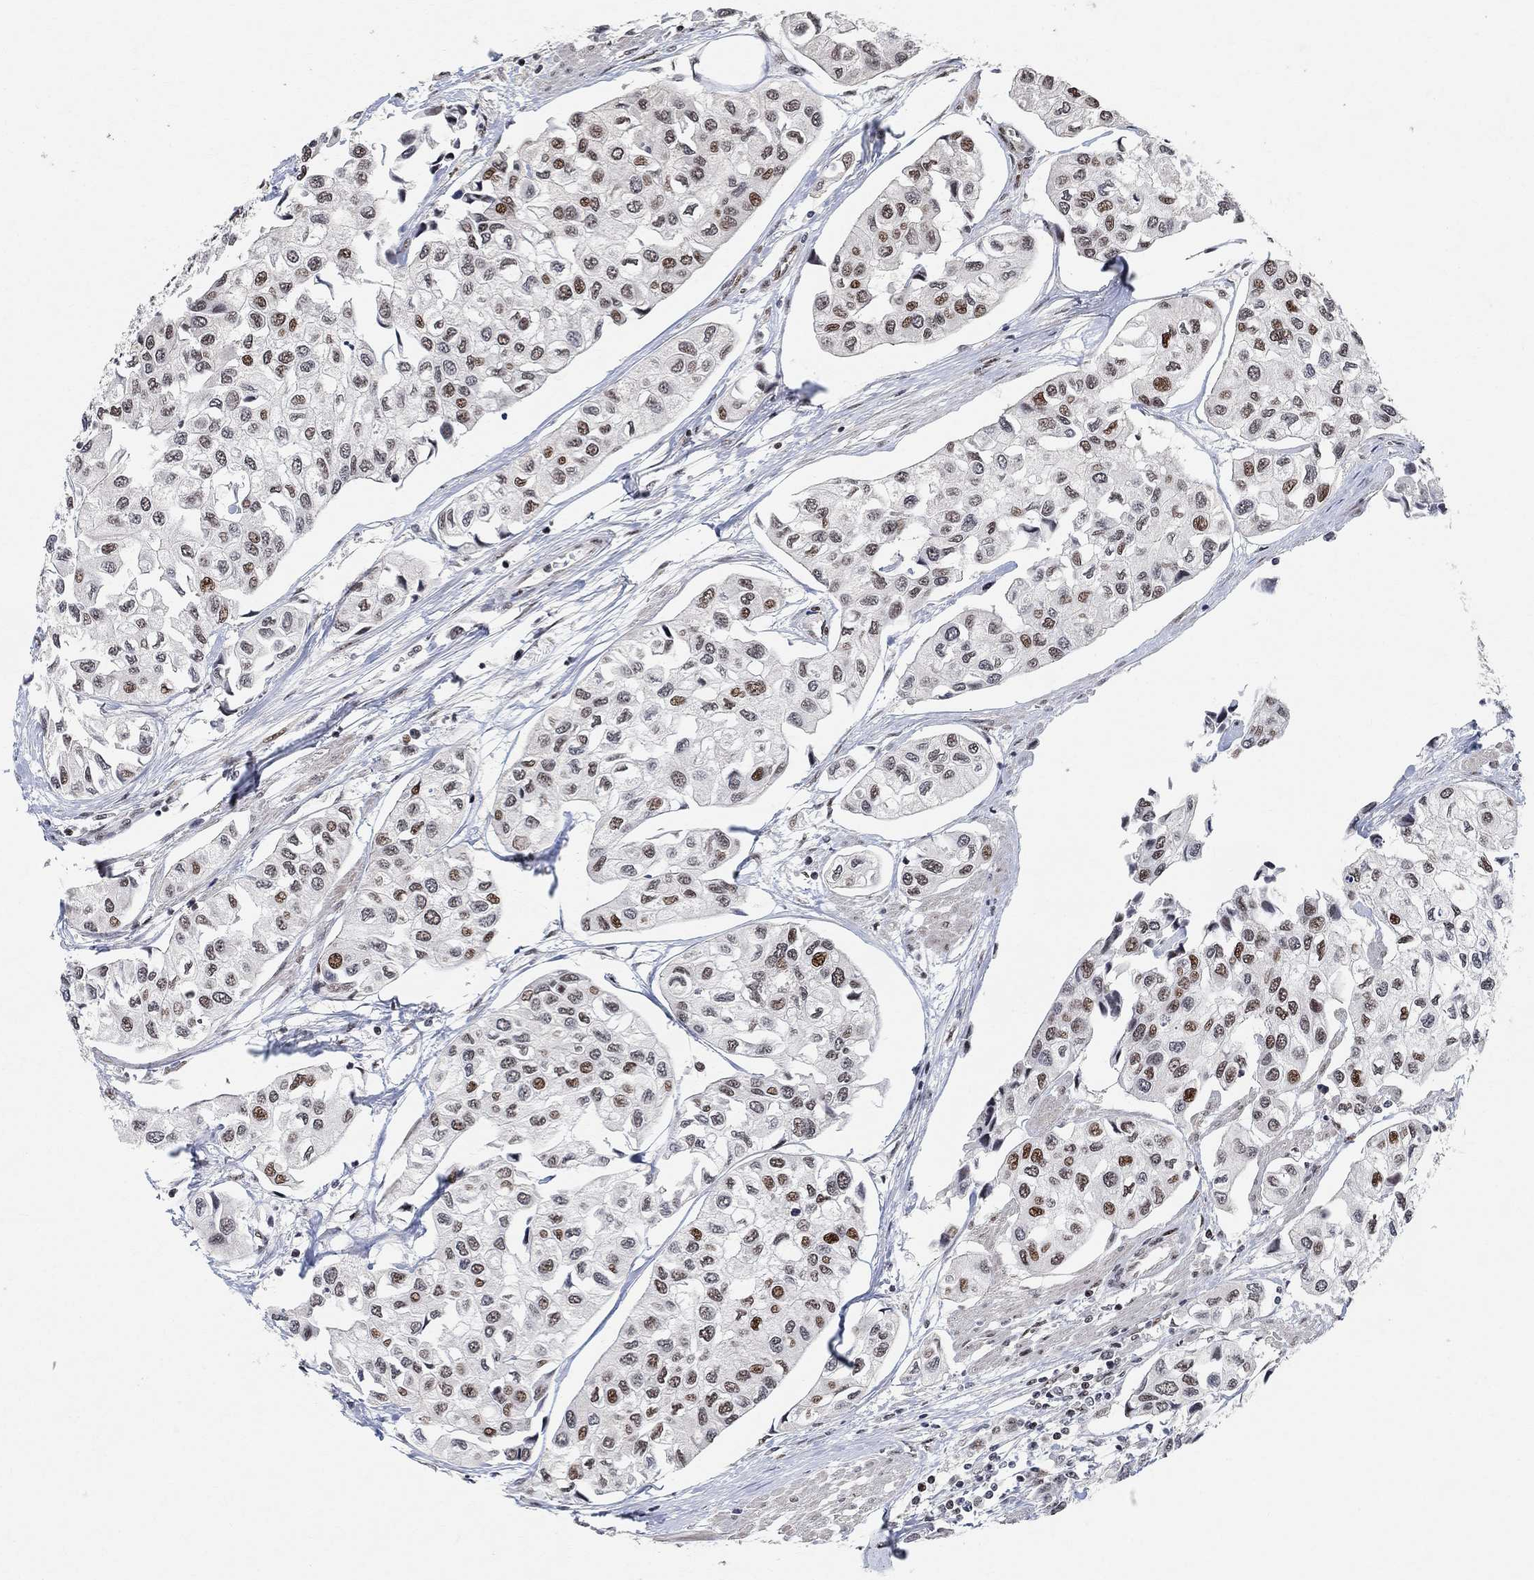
{"staining": {"intensity": "moderate", "quantity": "25%-75%", "location": "nuclear"}, "tissue": "urothelial cancer", "cell_type": "Tumor cells", "image_type": "cancer", "snomed": [{"axis": "morphology", "description": "Urothelial carcinoma, High grade"}, {"axis": "topography", "description": "Urinary bladder"}], "caption": "The micrograph displays immunohistochemical staining of urothelial carcinoma (high-grade). There is moderate nuclear positivity is present in about 25%-75% of tumor cells. The staining is performed using DAB (3,3'-diaminobenzidine) brown chromogen to label protein expression. The nuclei are counter-stained blue using hematoxylin.", "gene": "E4F1", "patient": {"sex": "male", "age": 73}}